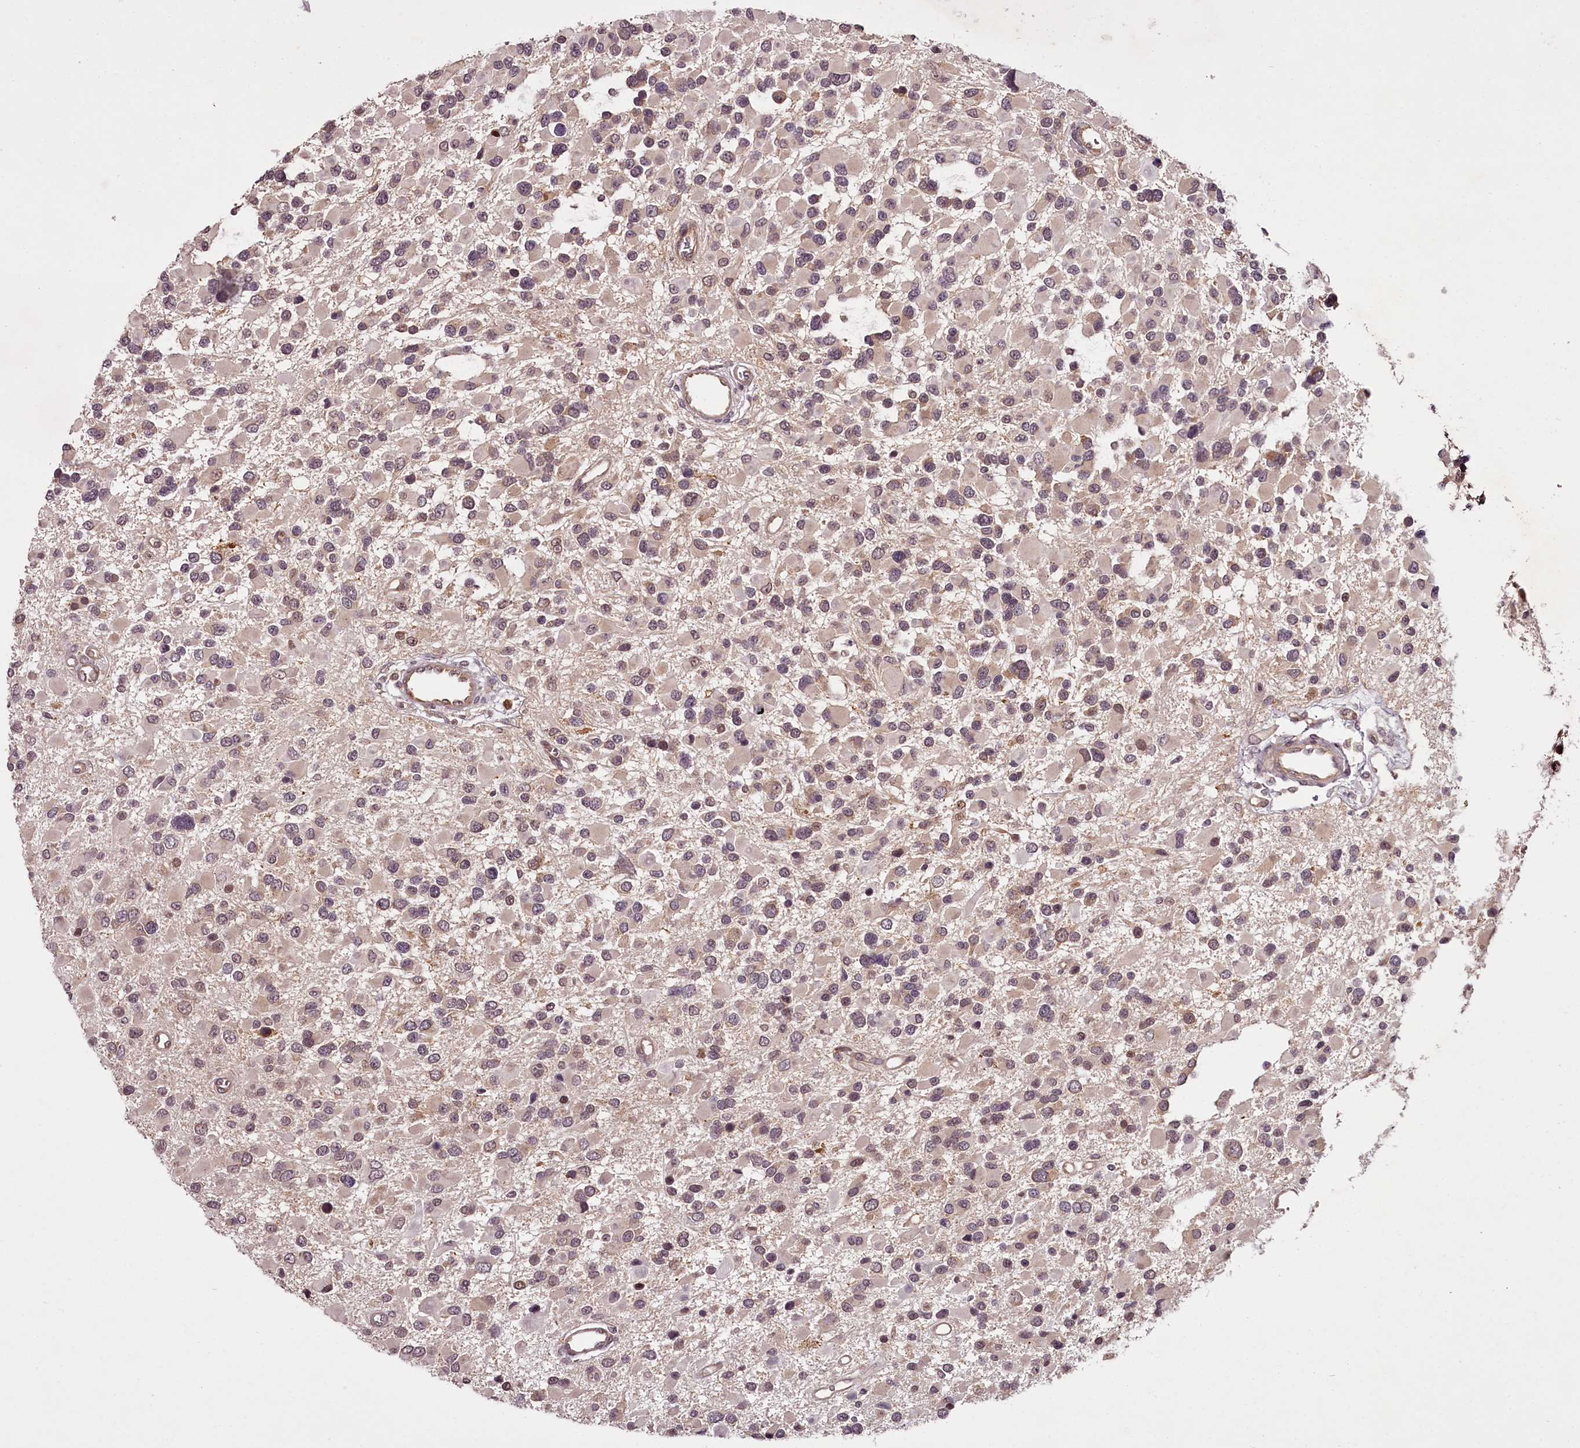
{"staining": {"intensity": "weak", "quantity": "25%-75%", "location": "cytoplasmic/membranous,nuclear"}, "tissue": "glioma", "cell_type": "Tumor cells", "image_type": "cancer", "snomed": [{"axis": "morphology", "description": "Glioma, malignant, High grade"}, {"axis": "topography", "description": "Brain"}], "caption": "Tumor cells exhibit low levels of weak cytoplasmic/membranous and nuclear expression in about 25%-75% of cells in human malignant high-grade glioma. The protein of interest is stained brown, and the nuclei are stained in blue (DAB IHC with brightfield microscopy, high magnification).", "gene": "CCDC92", "patient": {"sex": "male", "age": 53}}